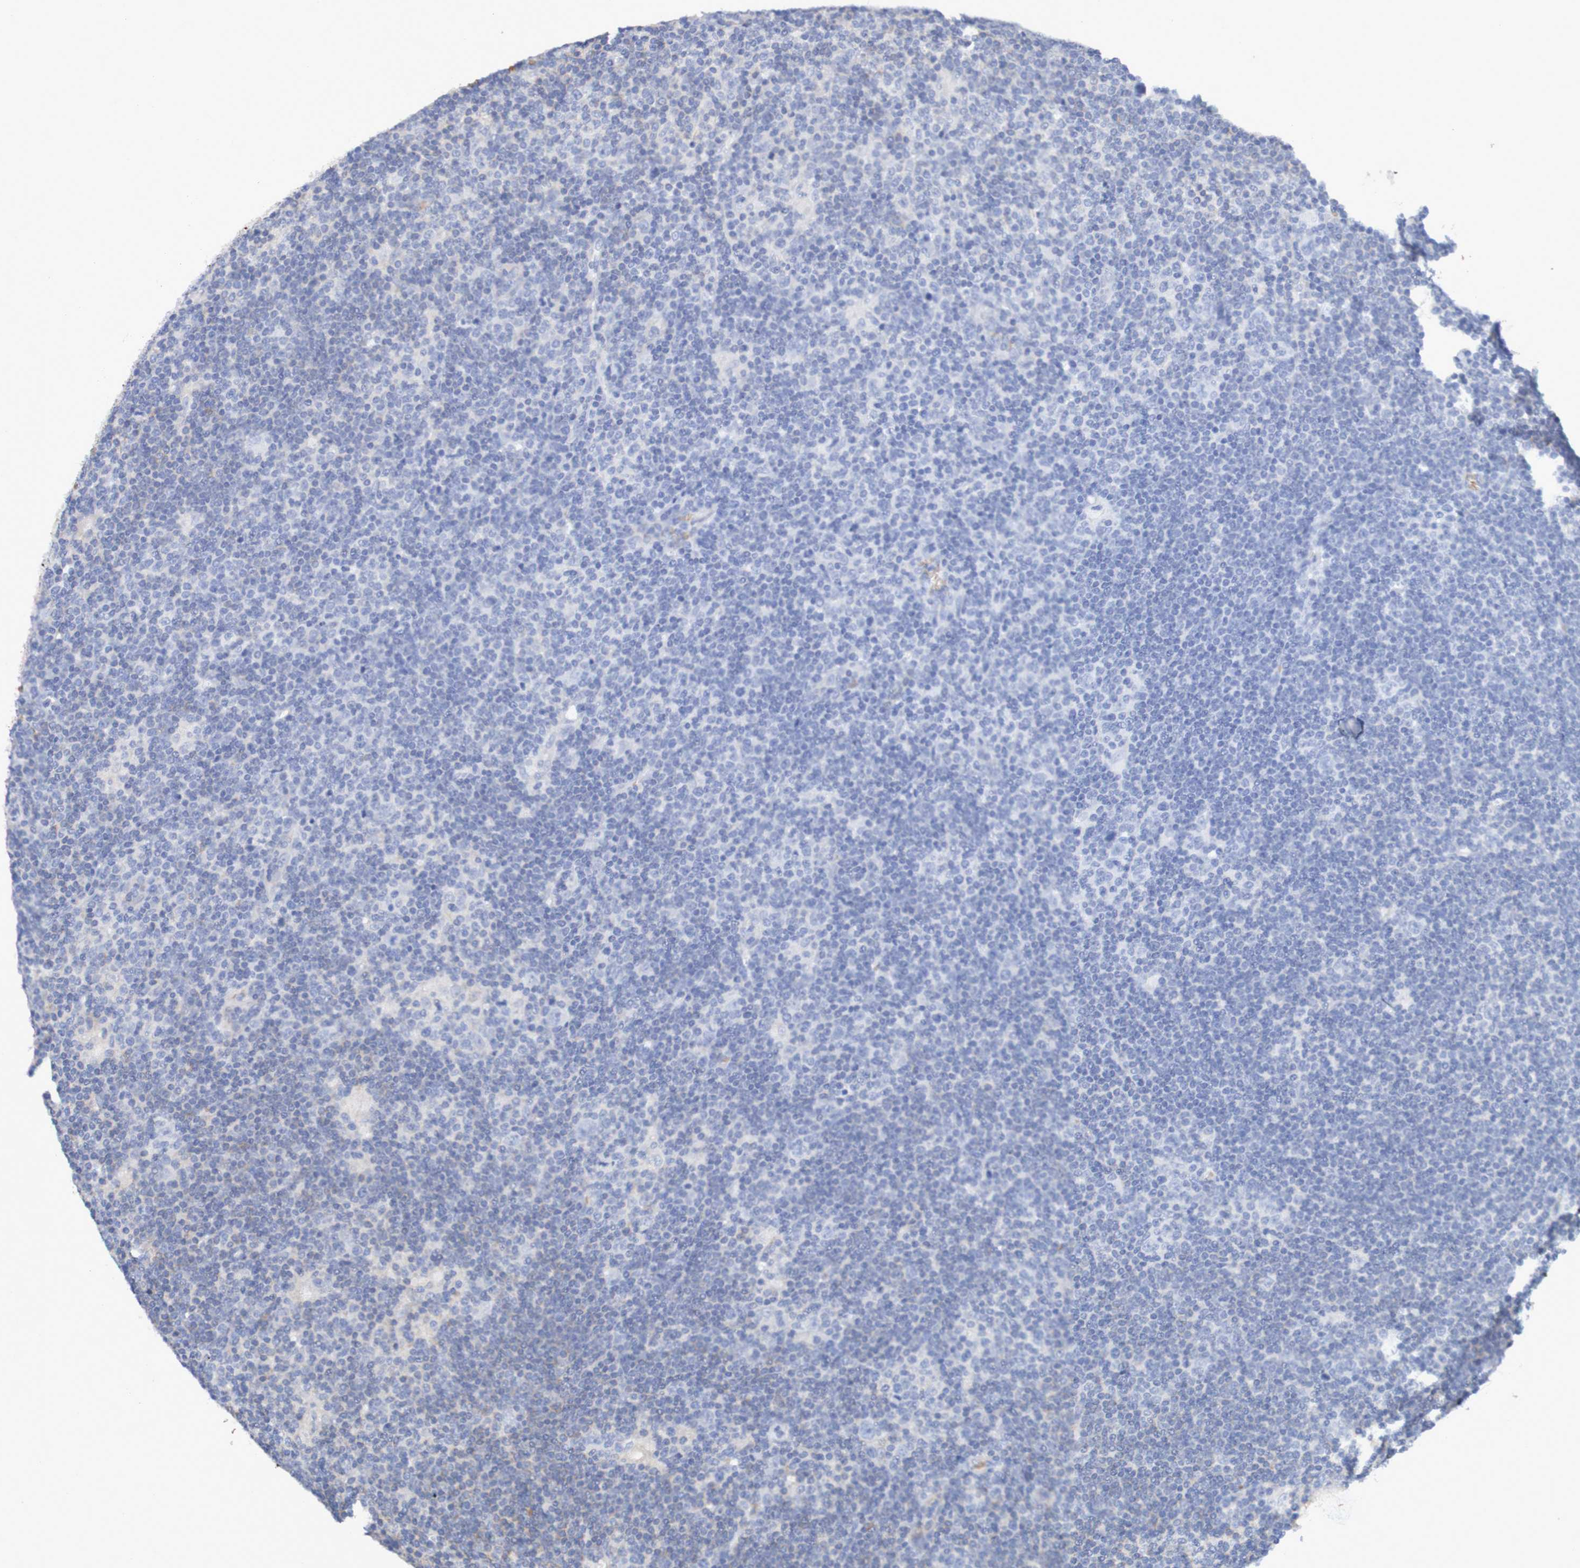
{"staining": {"intensity": "negative", "quantity": "none", "location": "none"}, "tissue": "lymphoma", "cell_type": "Tumor cells", "image_type": "cancer", "snomed": [{"axis": "morphology", "description": "Hodgkin's disease, NOS"}, {"axis": "topography", "description": "Lymph node"}], "caption": "A micrograph of human lymphoma is negative for staining in tumor cells.", "gene": "WNT4", "patient": {"sex": "female", "age": 57}}